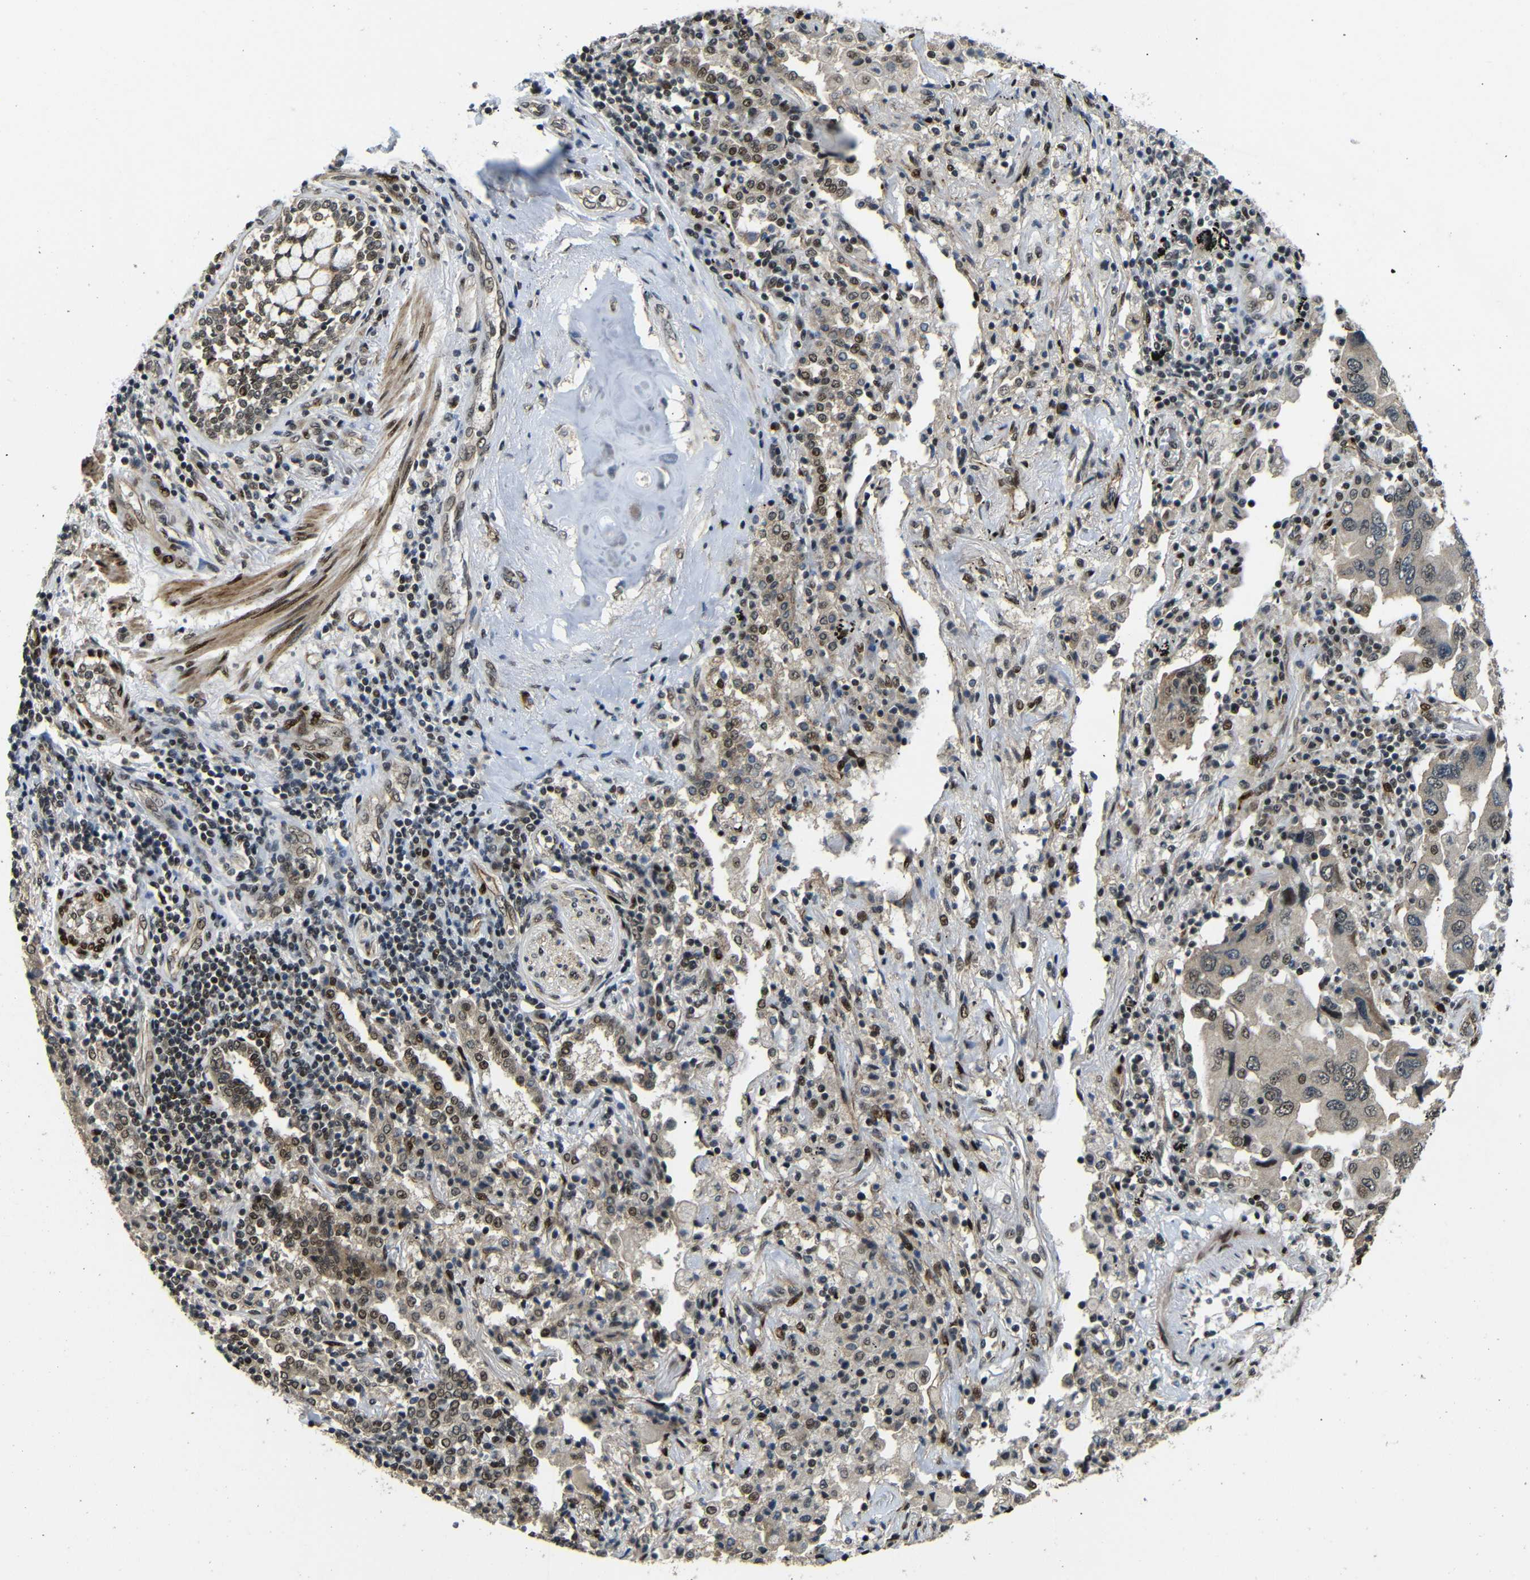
{"staining": {"intensity": "moderate", "quantity": ">75%", "location": "cytoplasmic/membranous,nuclear"}, "tissue": "lung cancer", "cell_type": "Tumor cells", "image_type": "cancer", "snomed": [{"axis": "morphology", "description": "Adenocarcinoma, NOS"}, {"axis": "topography", "description": "Lung"}], "caption": "Brown immunohistochemical staining in human lung cancer demonstrates moderate cytoplasmic/membranous and nuclear staining in about >75% of tumor cells.", "gene": "TBX2", "patient": {"sex": "female", "age": 65}}